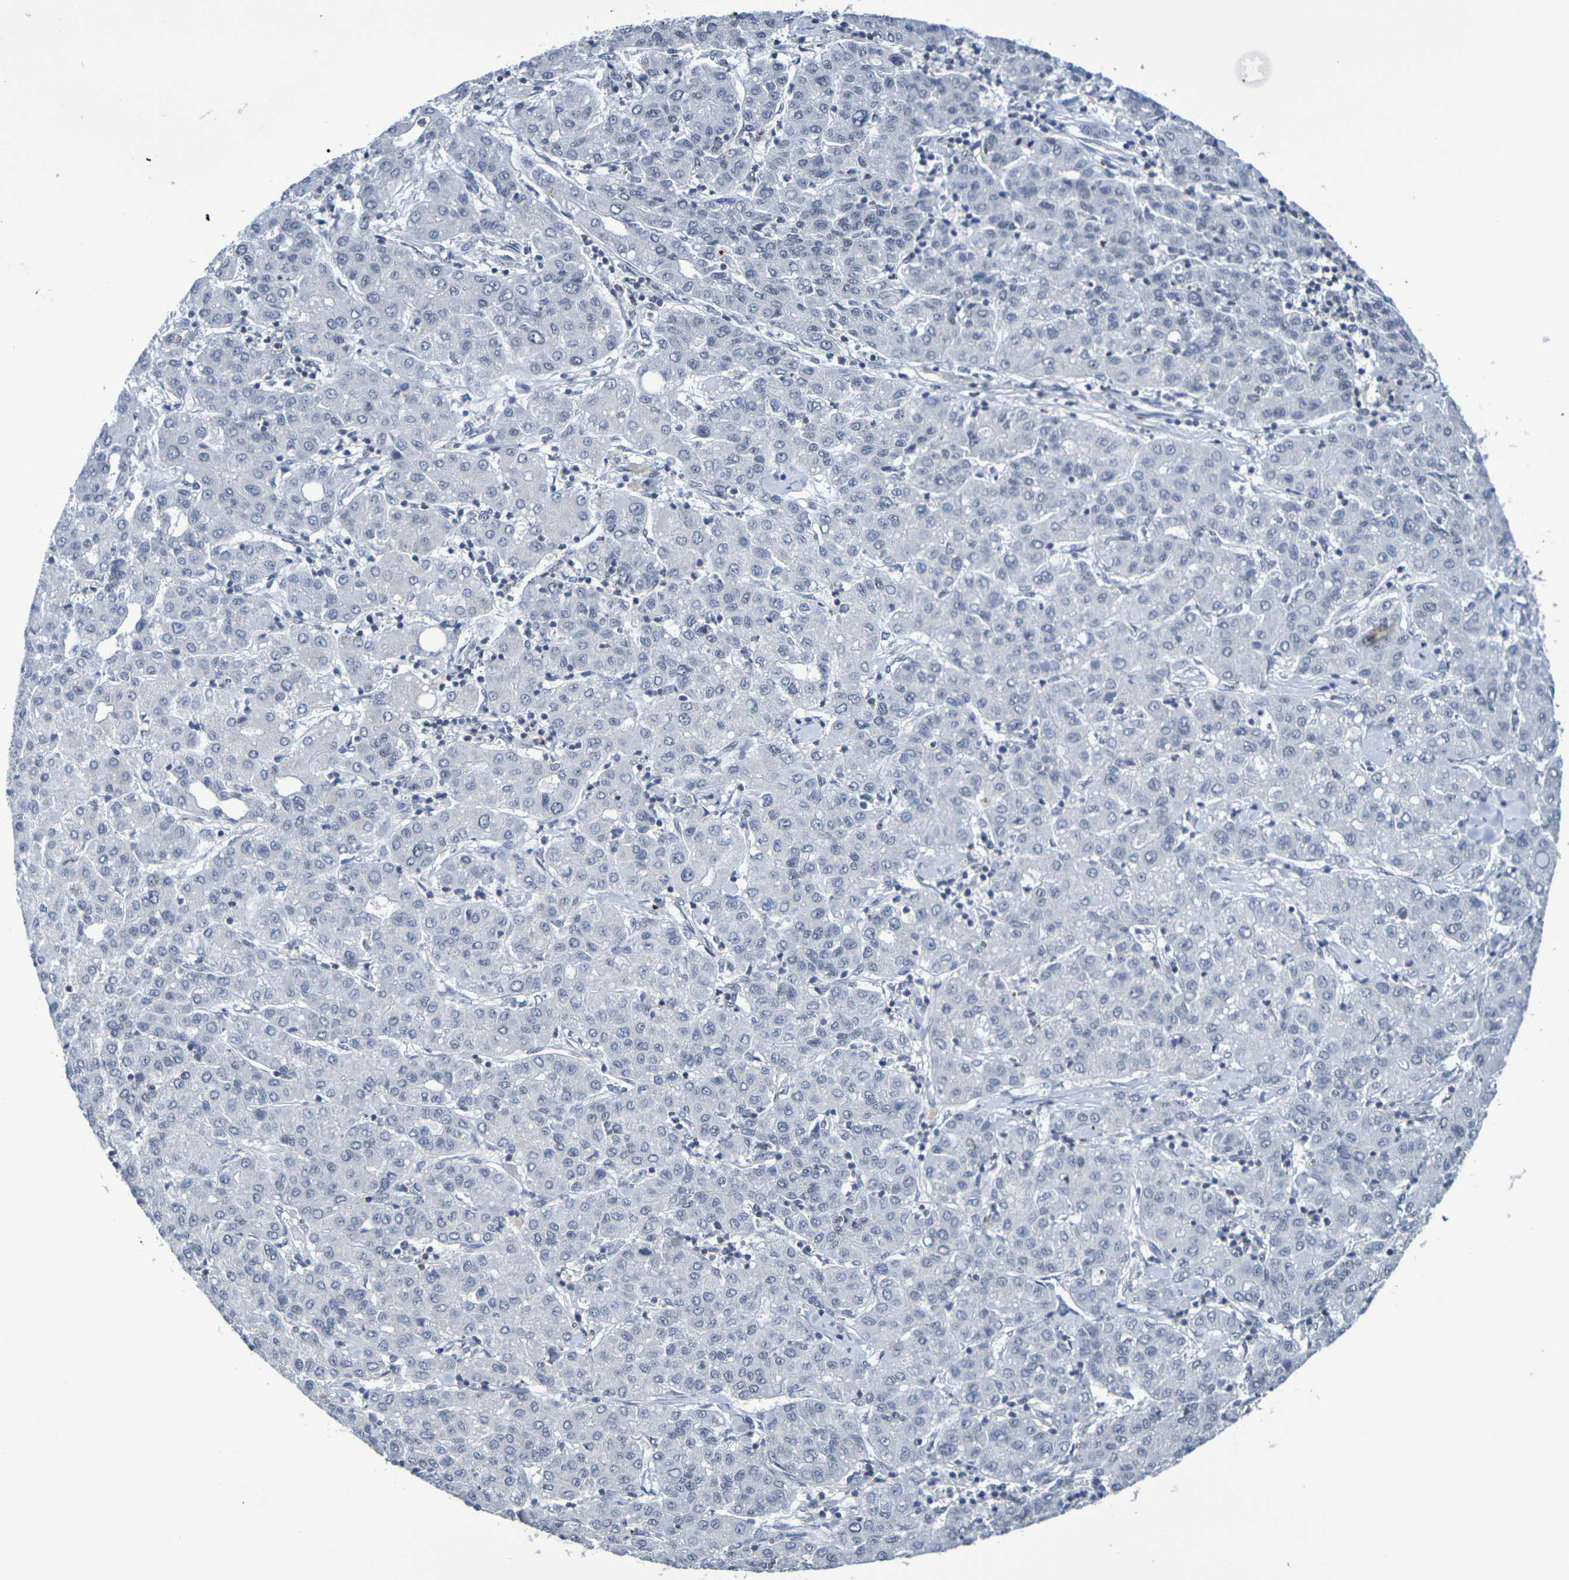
{"staining": {"intensity": "negative", "quantity": "none", "location": "none"}, "tissue": "liver cancer", "cell_type": "Tumor cells", "image_type": "cancer", "snomed": [{"axis": "morphology", "description": "Carcinoma, Hepatocellular, NOS"}, {"axis": "topography", "description": "Liver"}], "caption": "Liver cancer (hepatocellular carcinoma) was stained to show a protein in brown. There is no significant positivity in tumor cells.", "gene": "CHRNB1", "patient": {"sex": "male", "age": 65}}